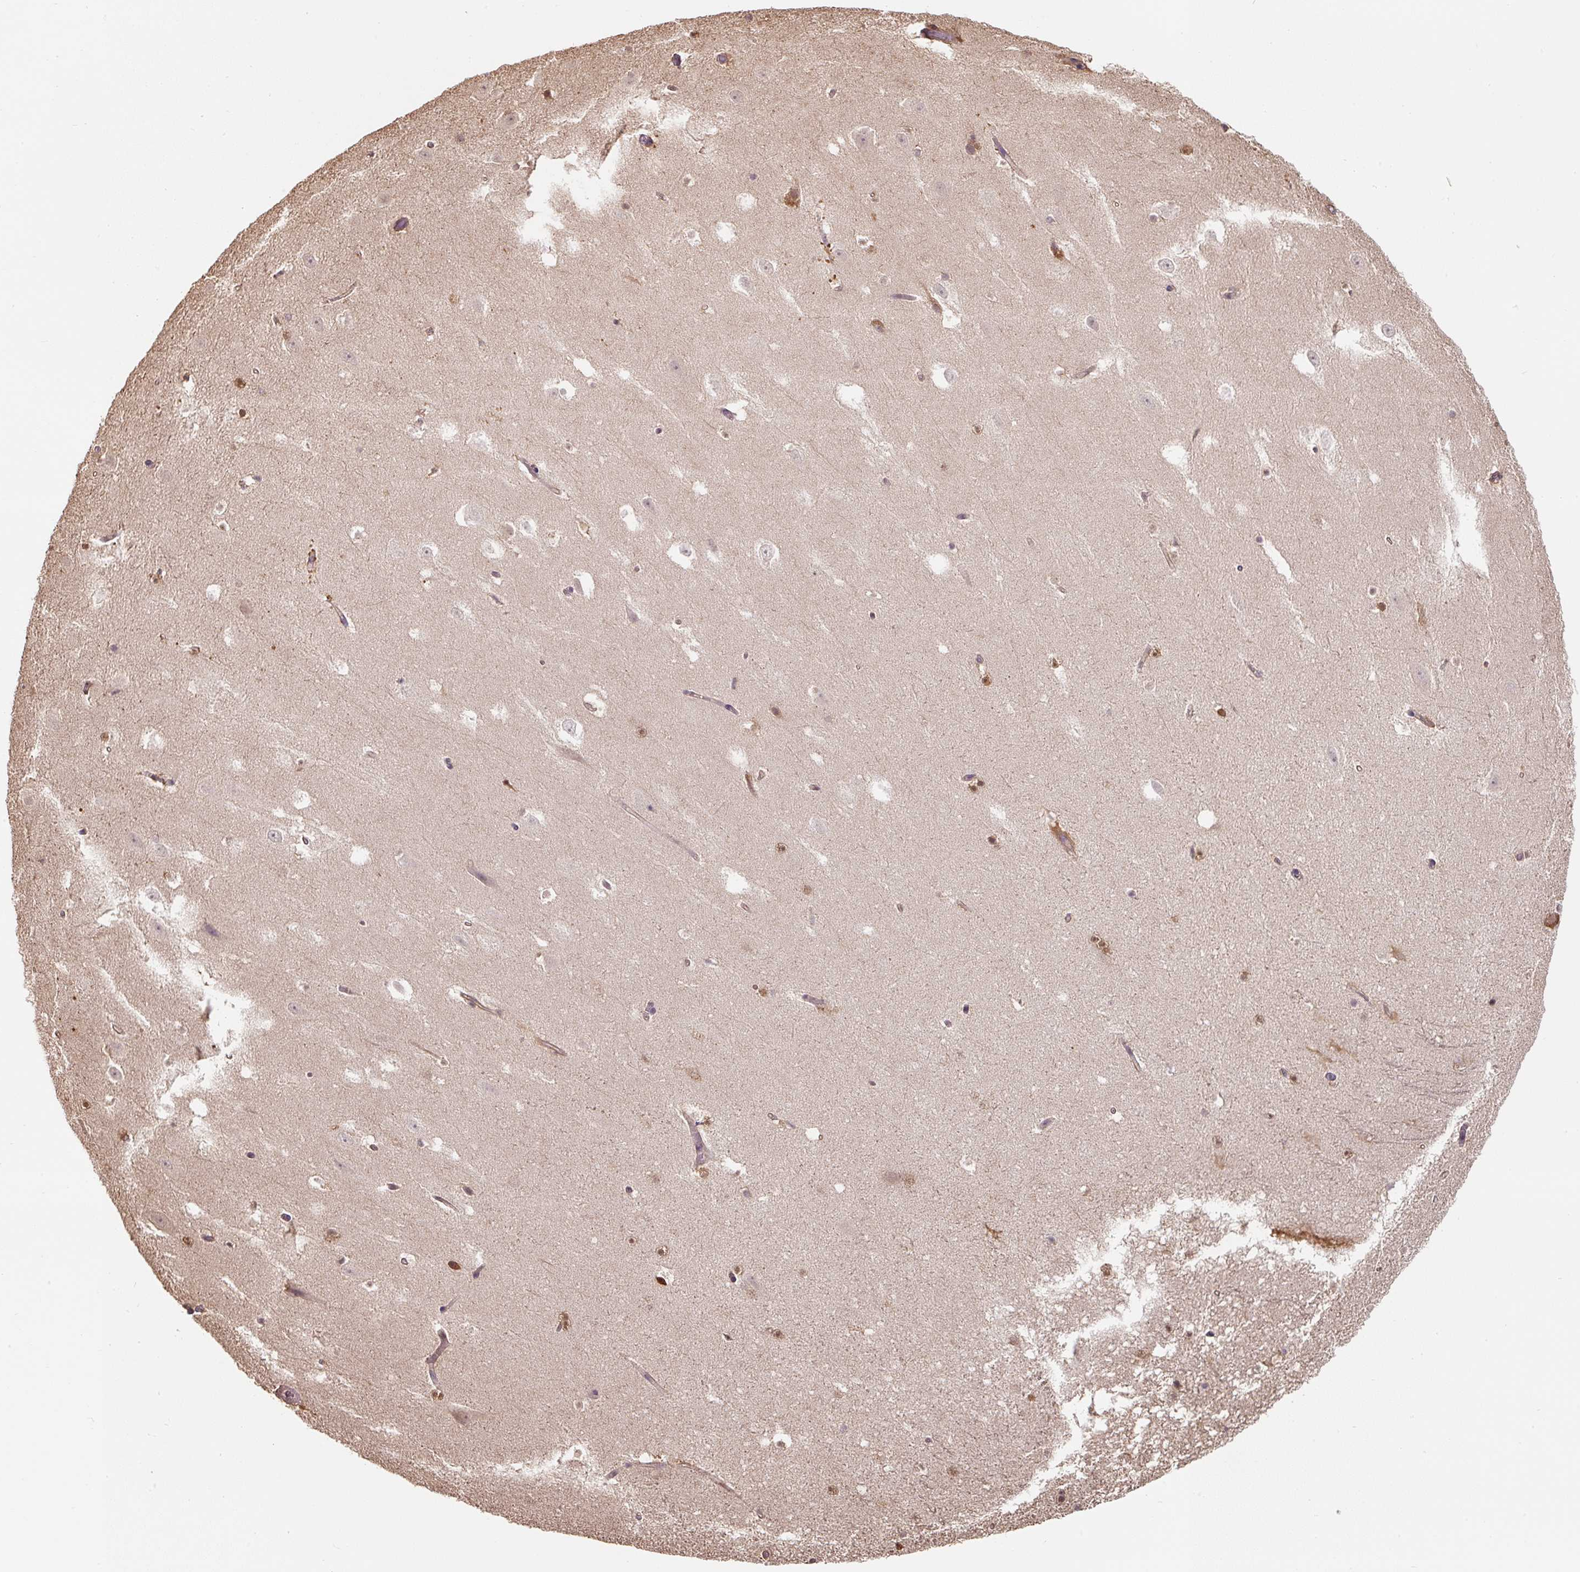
{"staining": {"intensity": "moderate", "quantity": "<25%", "location": "cytoplasmic/membranous"}, "tissue": "hippocampus", "cell_type": "Glial cells", "image_type": "normal", "snomed": [{"axis": "morphology", "description": "Normal tissue, NOS"}, {"axis": "topography", "description": "Hippocampus"}], "caption": "Immunohistochemical staining of normal human hippocampus reveals <25% levels of moderate cytoplasmic/membranous protein positivity in about <25% of glial cells.", "gene": "ST13", "patient": {"sex": "male", "age": 37}}